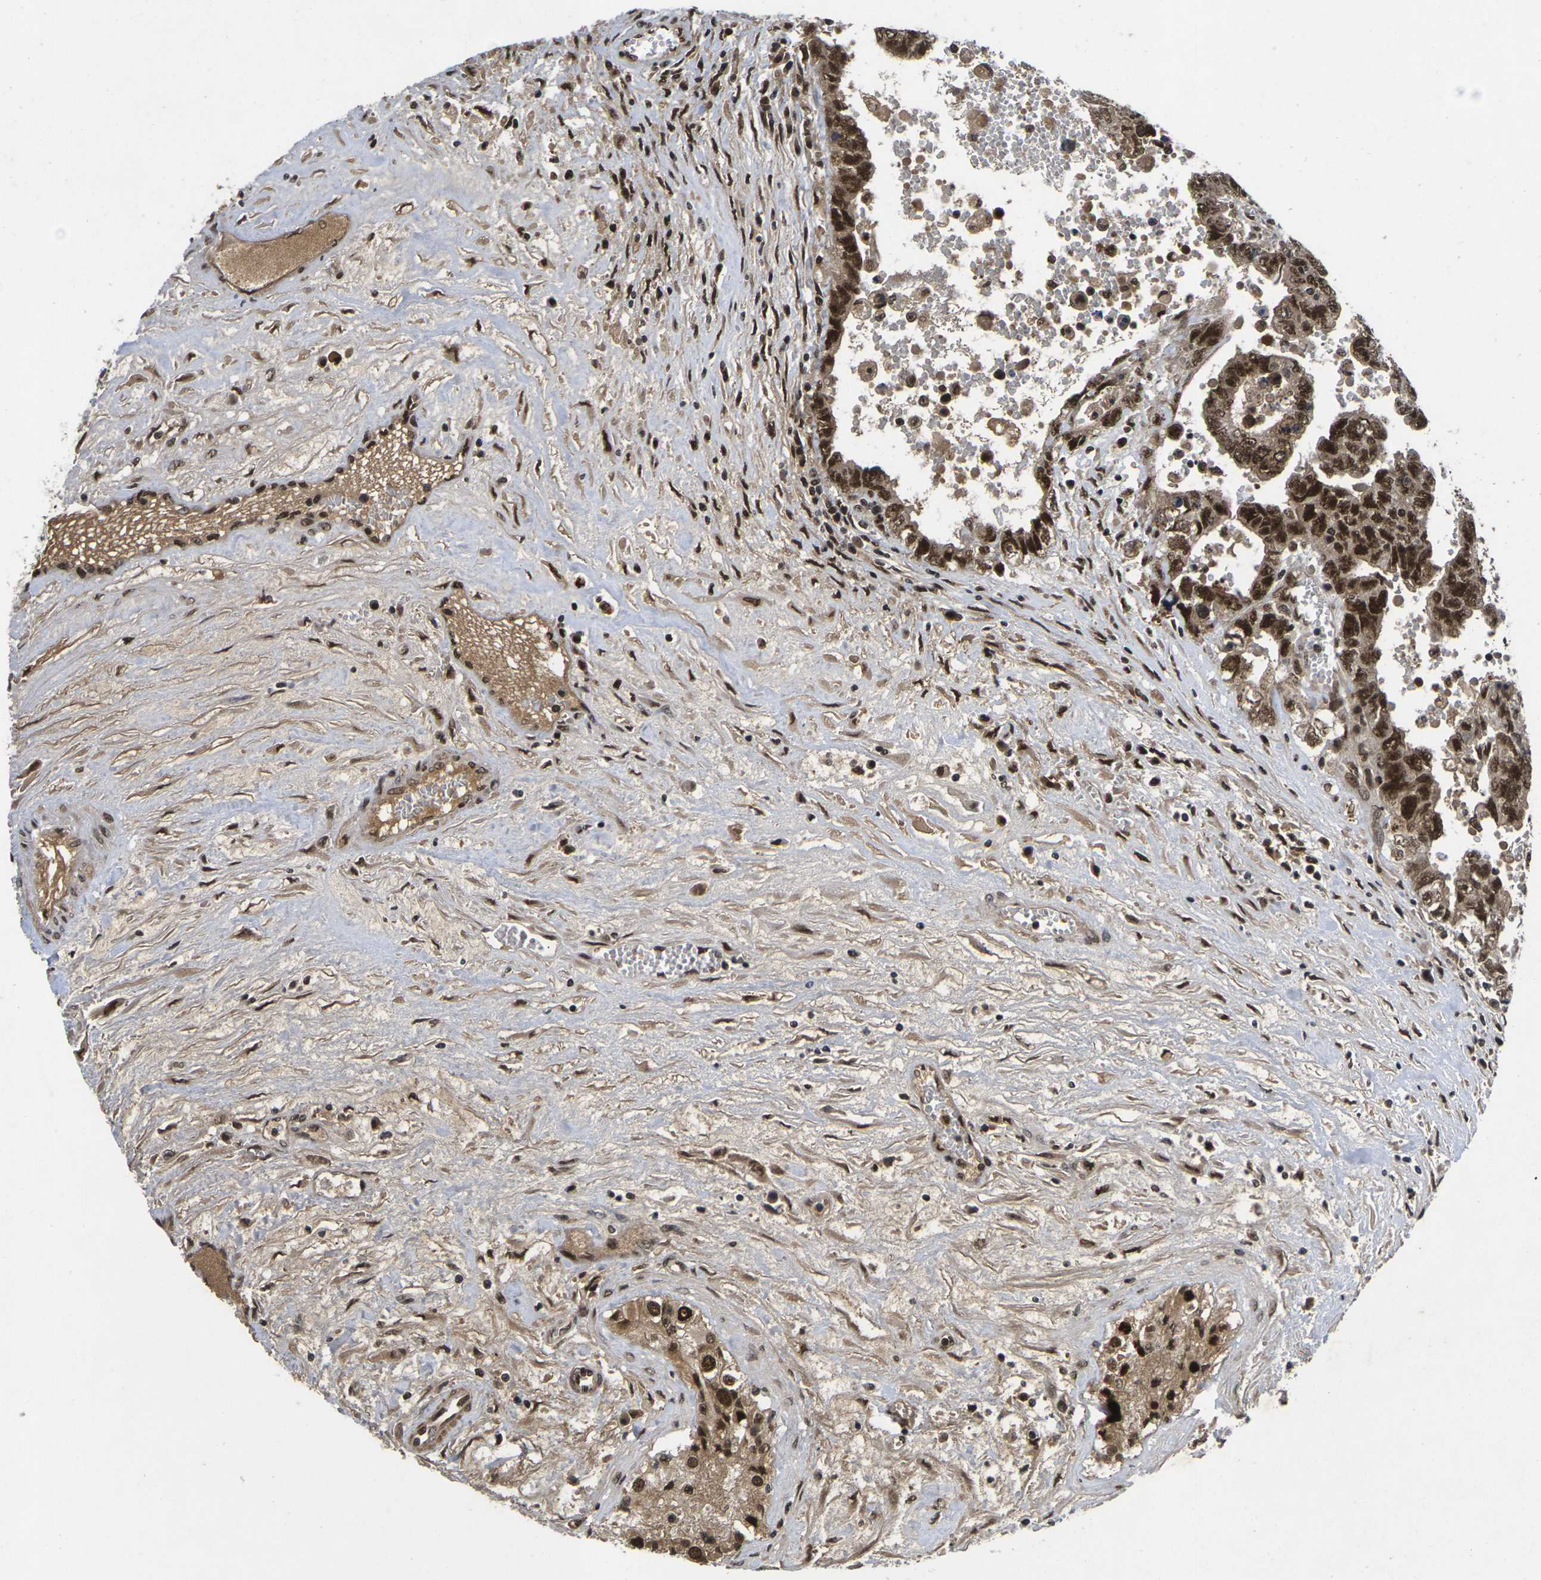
{"staining": {"intensity": "strong", "quantity": ">75%", "location": "nuclear"}, "tissue": "testis cancer", "cell_type": "Tumor cells", "image_type": "cancer", "snomed": [{"axis": "morphology", "description": "Carcinoma, Embryonal, NOS"}, {"axis": "topography", "description": "Testis"}], "caption": "This photomicrograph reveals immunohistochemistry (IHC) staining of embryonal carcinoma (testis), with high strong nuclear positivity in about >75% of tumor cells.", "gene": "GTF2E1", "patient": {"sex": "male", "age": 28}}